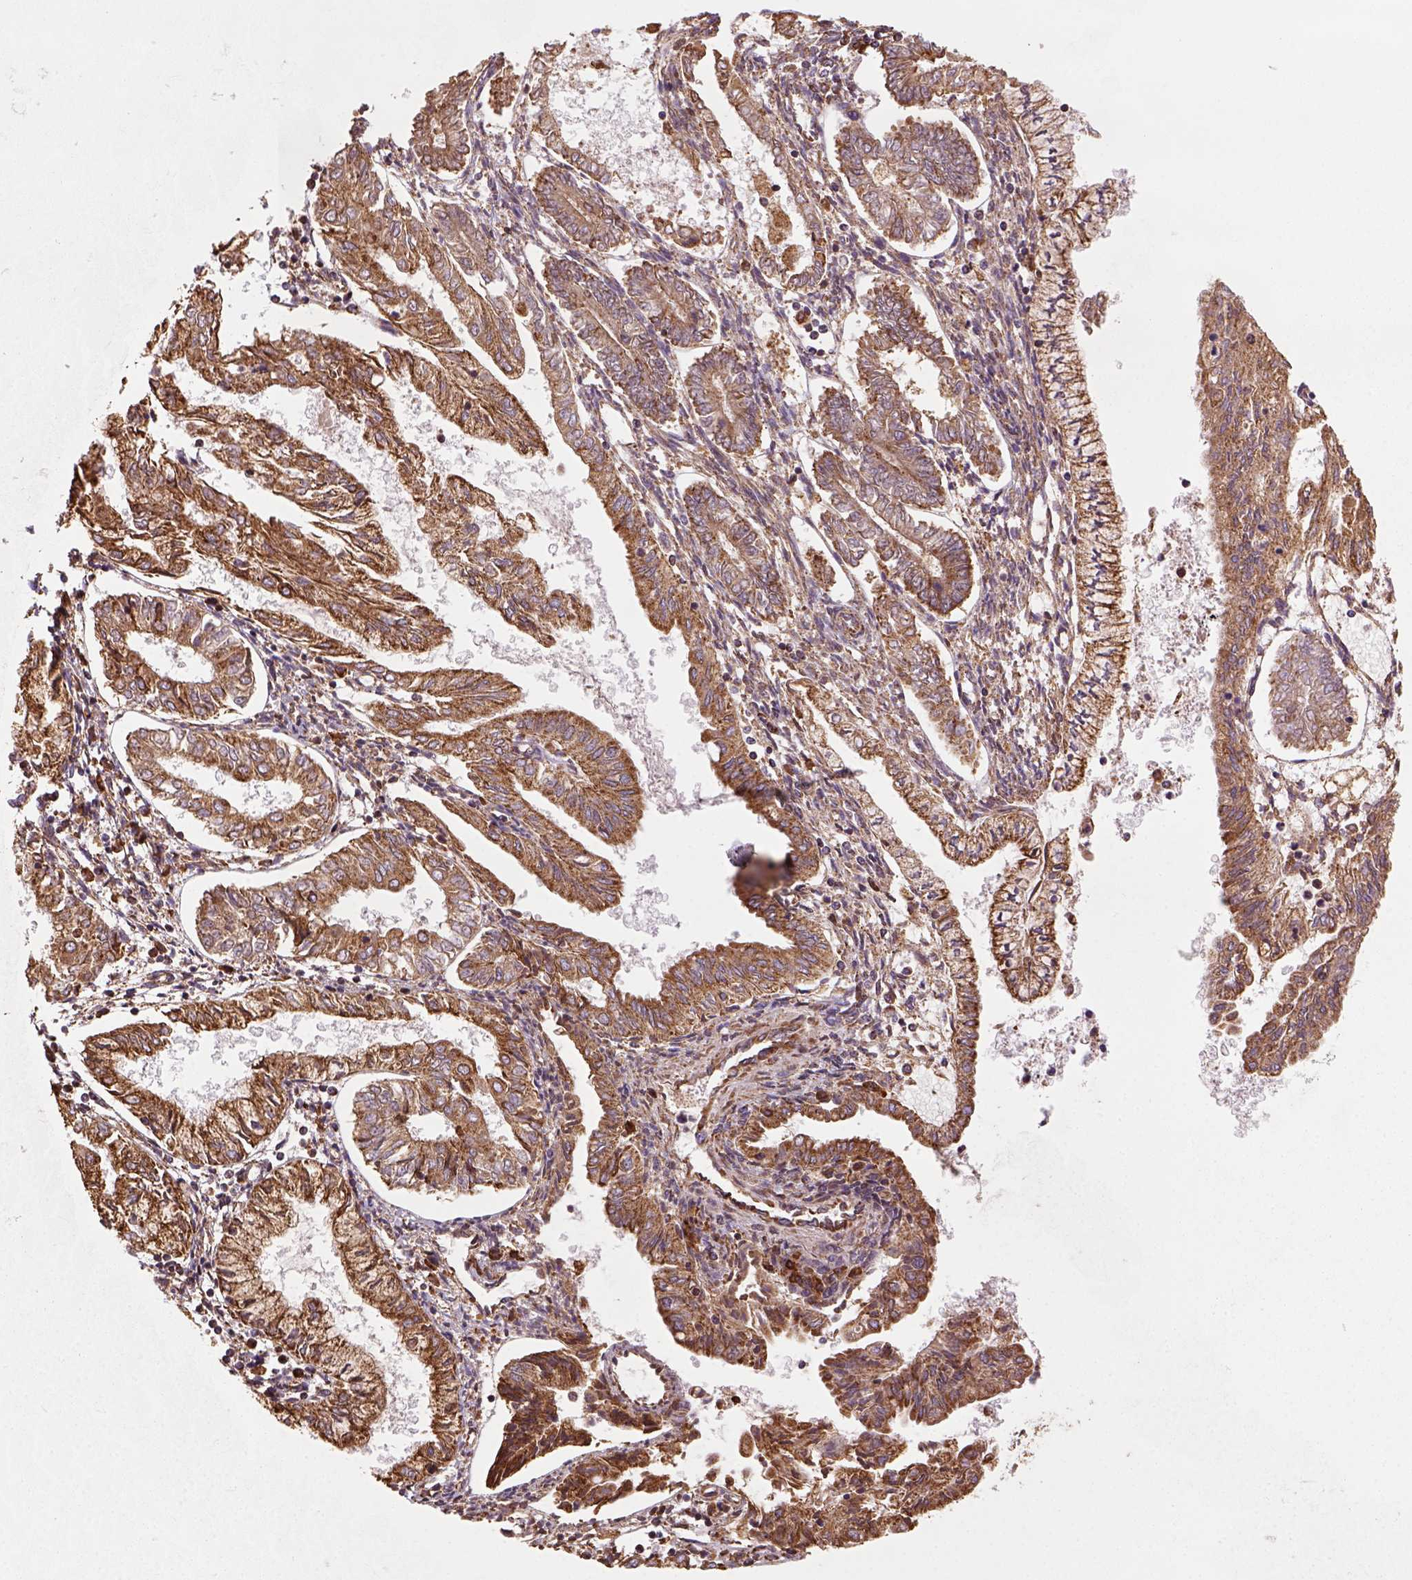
{"staining": {"intensity": "moderate", "quantity": ">75%", "location": "cytoplasmic/membranous"}, "tissue": "endometrial cancer", "cell_type": "Tumor cells", "image_type": "cancer", "snomed": [{"axis": "morphology", "description": "Adenocarcinoma, NOS"}, {"axis": "topography", "description": "Endometrium"}], "caption": "Endometrial adenocarcinoma stained for a protein reveals moderate cytoplasmic/membranous positivity in tumor cells.", "gene": "MAPK8IP3", "patient": {"sex": "female", "age": 68}}